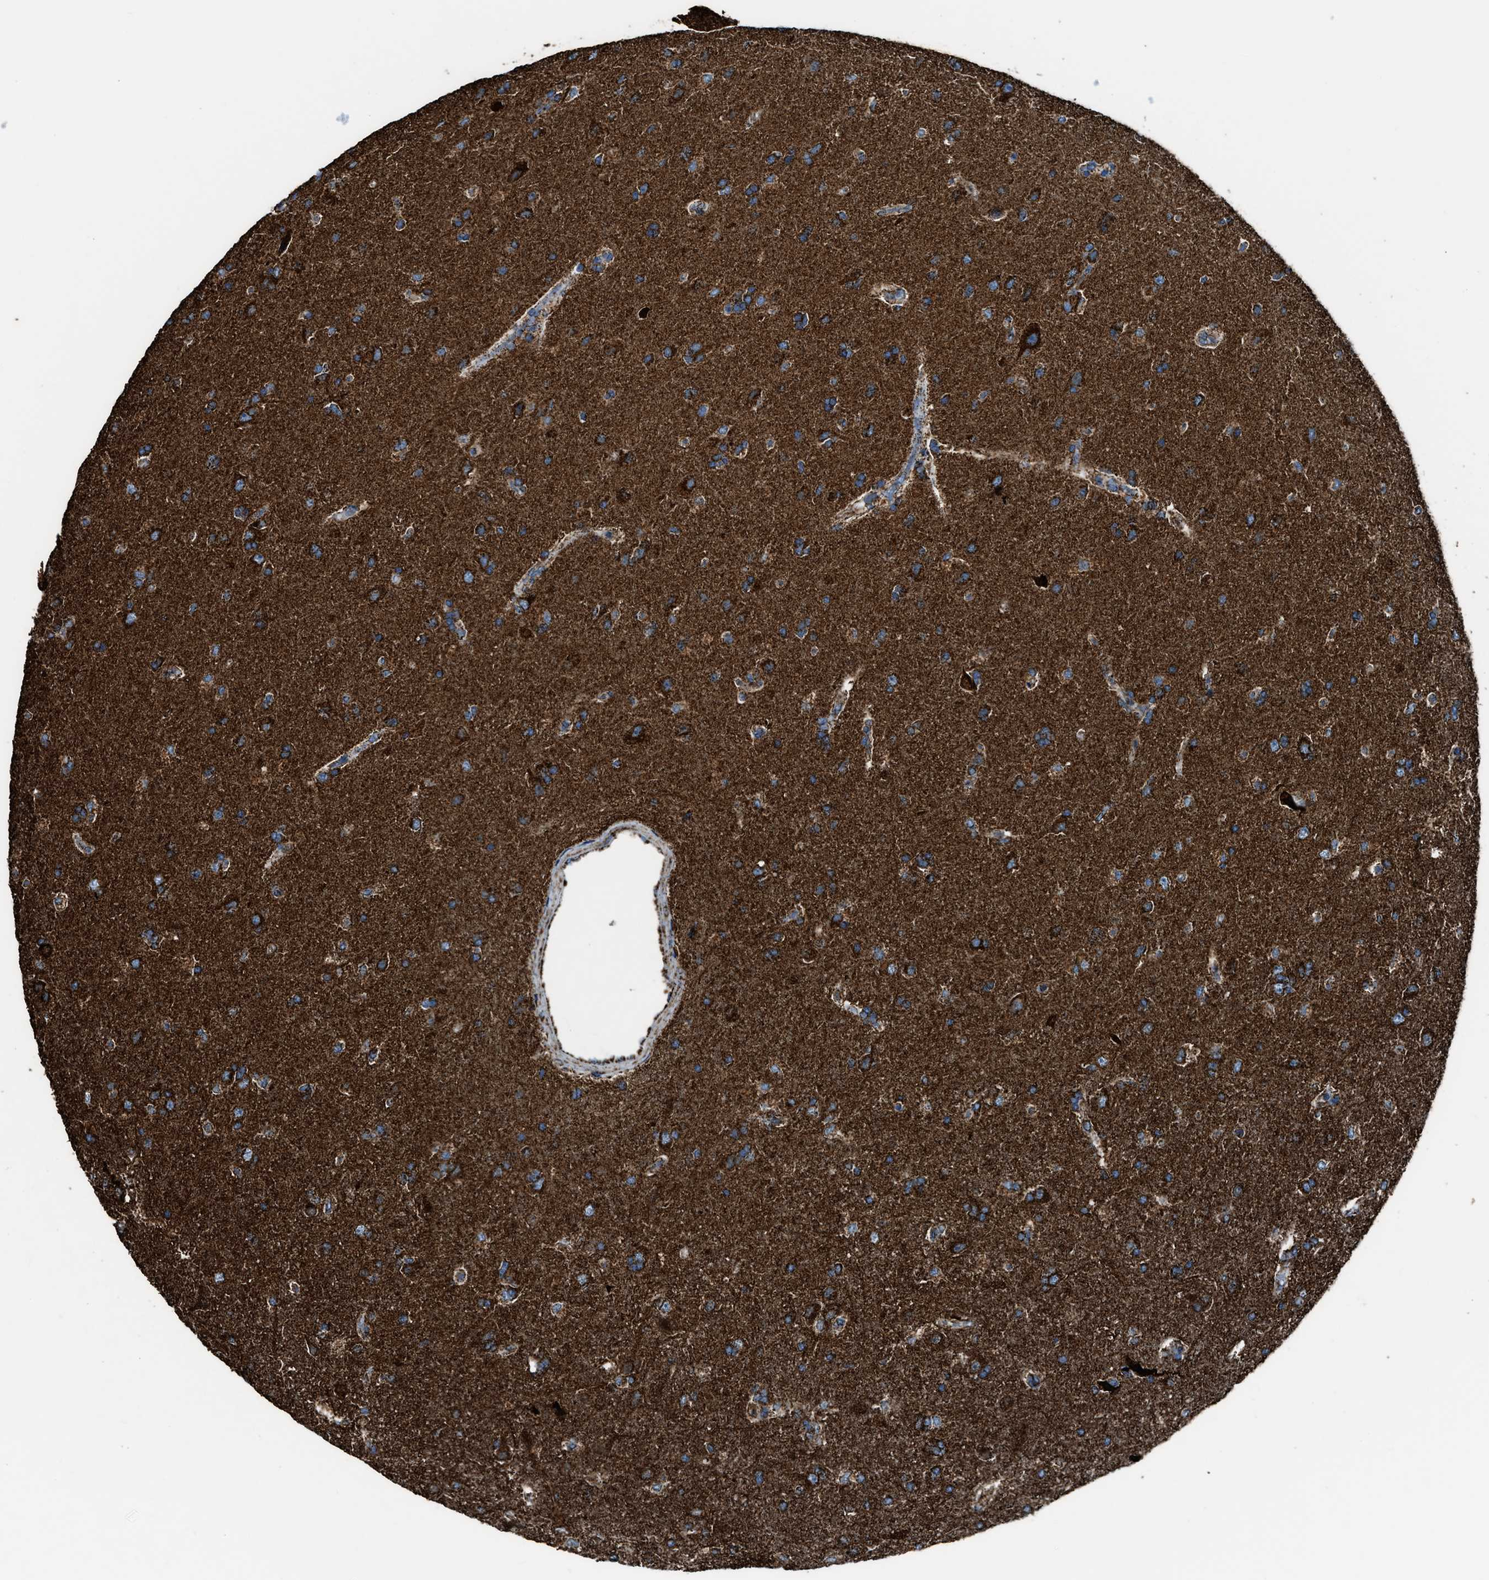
{"staining": {"intensity": "strong", "quantity": ">75%", "location": "cytoplasmic/membranous"}, "tissue": "glioma", "cell_type": "Tumor cells", "image_type": "cancer", "snomed": [{"axis": "morphology", "description": "Glioma, malignant, High grade"}, {"axis": "topography", "description": "Brain"}], "caption": "A histopathology image of glioma stained for a protein exhibits strong cytoplasmic/membranous brown staining in tumor cells.", "gene": "MDH2", "patient": {"sex": "male", "age": 72}}